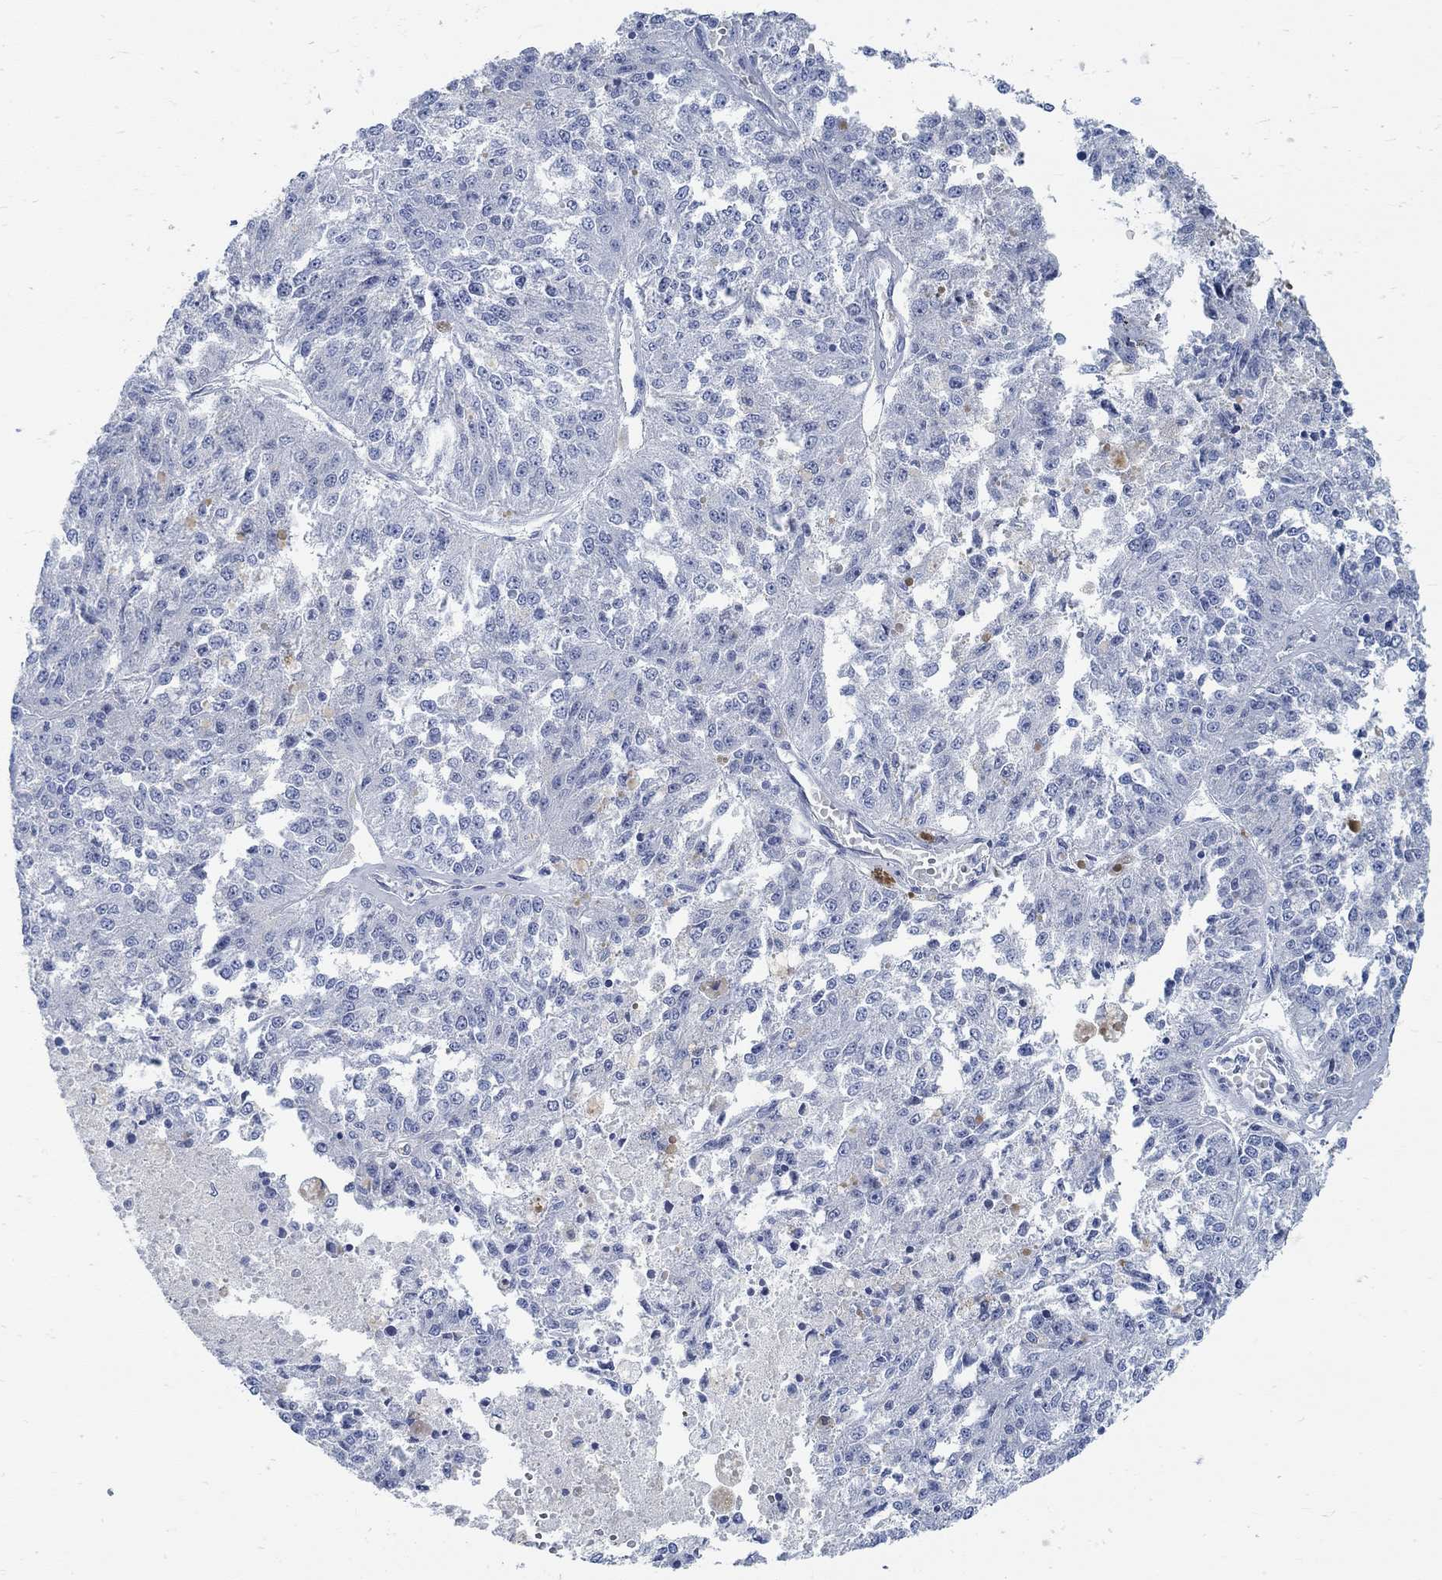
{"staining": {"intensity": "negative", "quantity": "none", "location": "none"}, "tissue": "melanoma", "cell_type": "Tumor cells", "image_type": "cancer", "snomed": [{"axis": "morphology", "description": "Malignant melanoma, Metastatic site"}, {"axis": "topography", "description": "Lymph node"}], "caption": "Tumor cells are negative for protein expression in human melanoma.", "gene": "RBM20", "patient": {"sex": "female", "age": 64}}